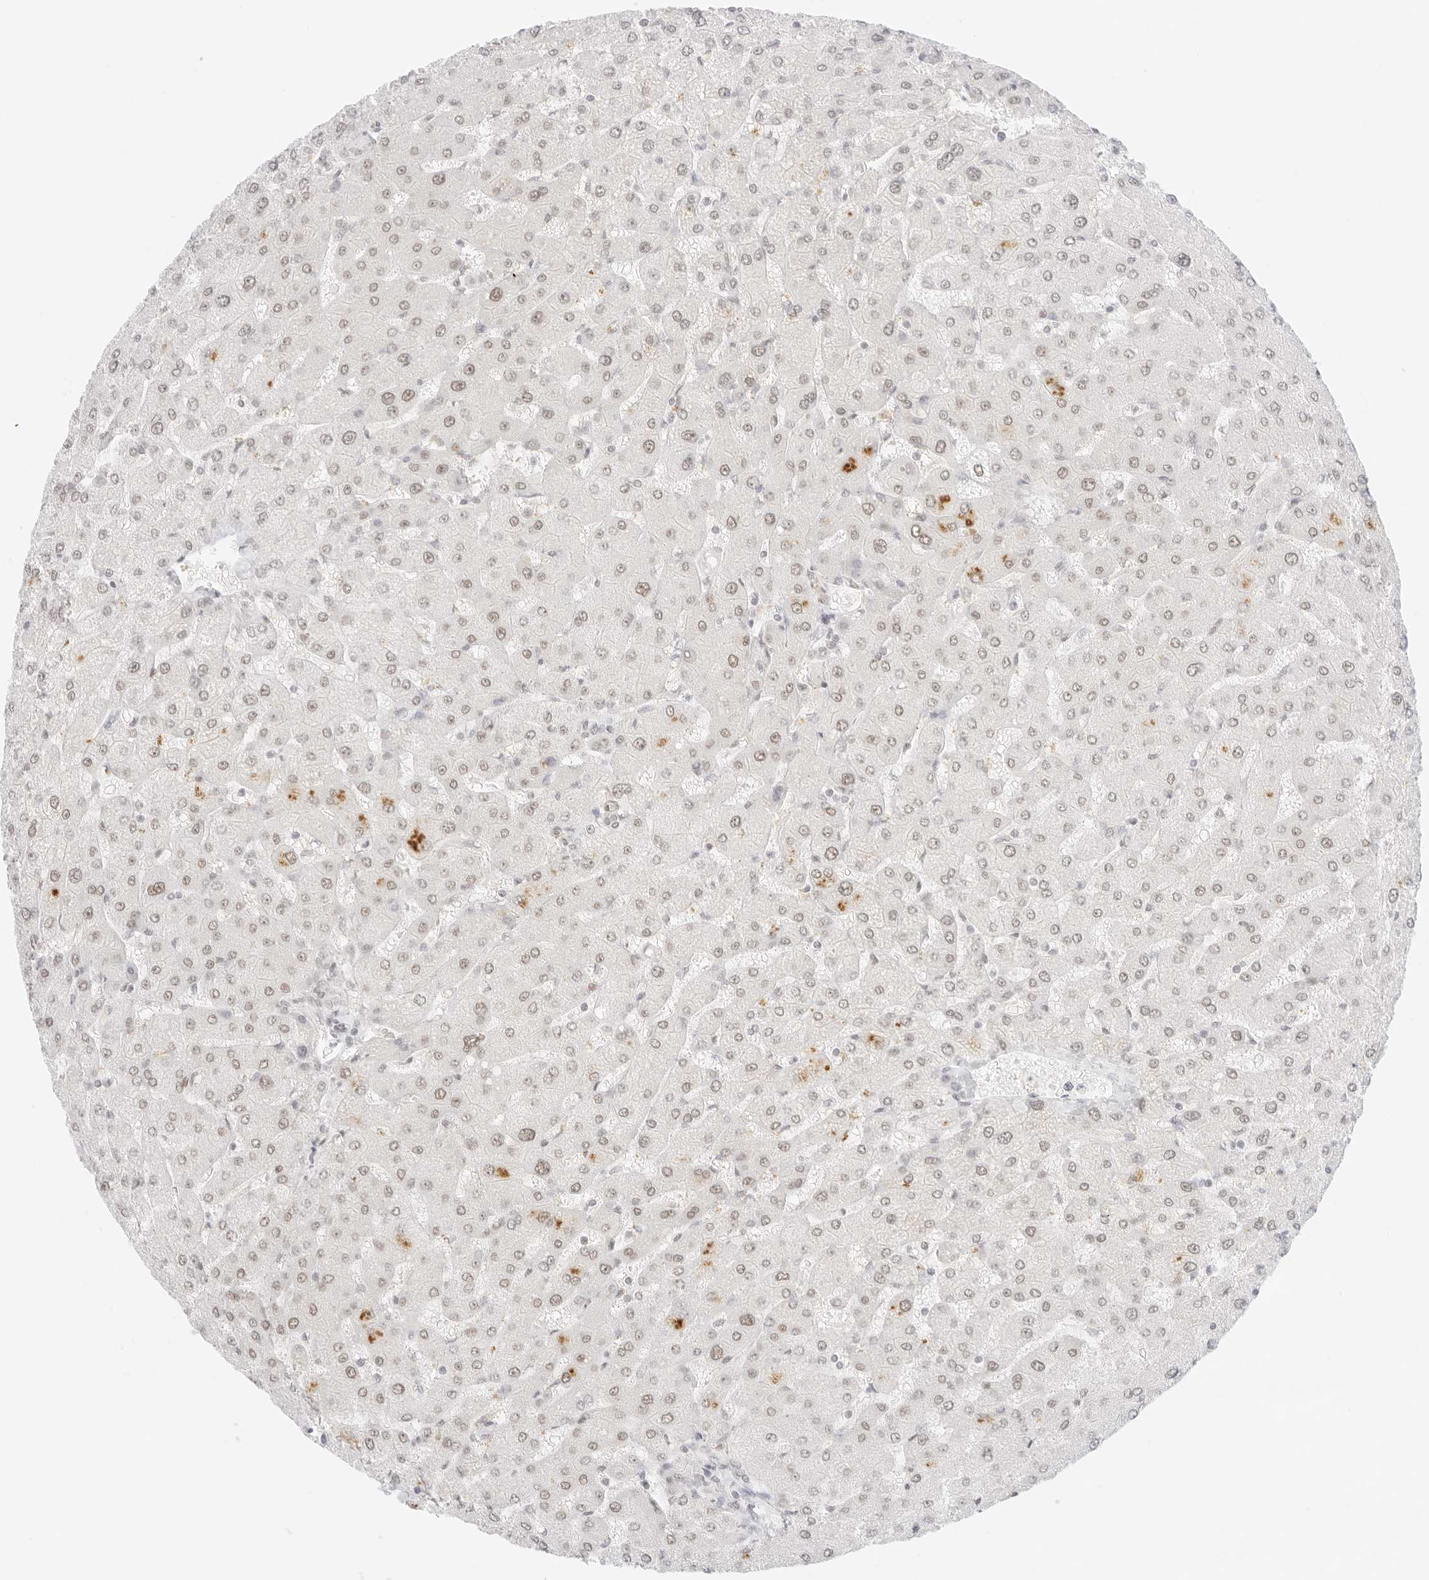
{"staining": {"intensity": "negative", "quantity": "none", "location": "none"}, "tissue": "liver", "cell_type": "Cholangiocytes", "image_type": "normal", "snomed": [{"axis": "morphology", "description": "Normal tissue, NOS"}, {"axis": "topography", "description": "Liver"}], "caption": "Immunohistochemistry micrograph of benign human liver stained for a protein (brown), which shows no positivity in cholangiocytes.", "gene": "ITGA6", "patient": {"sex": "male", "age": 55}}